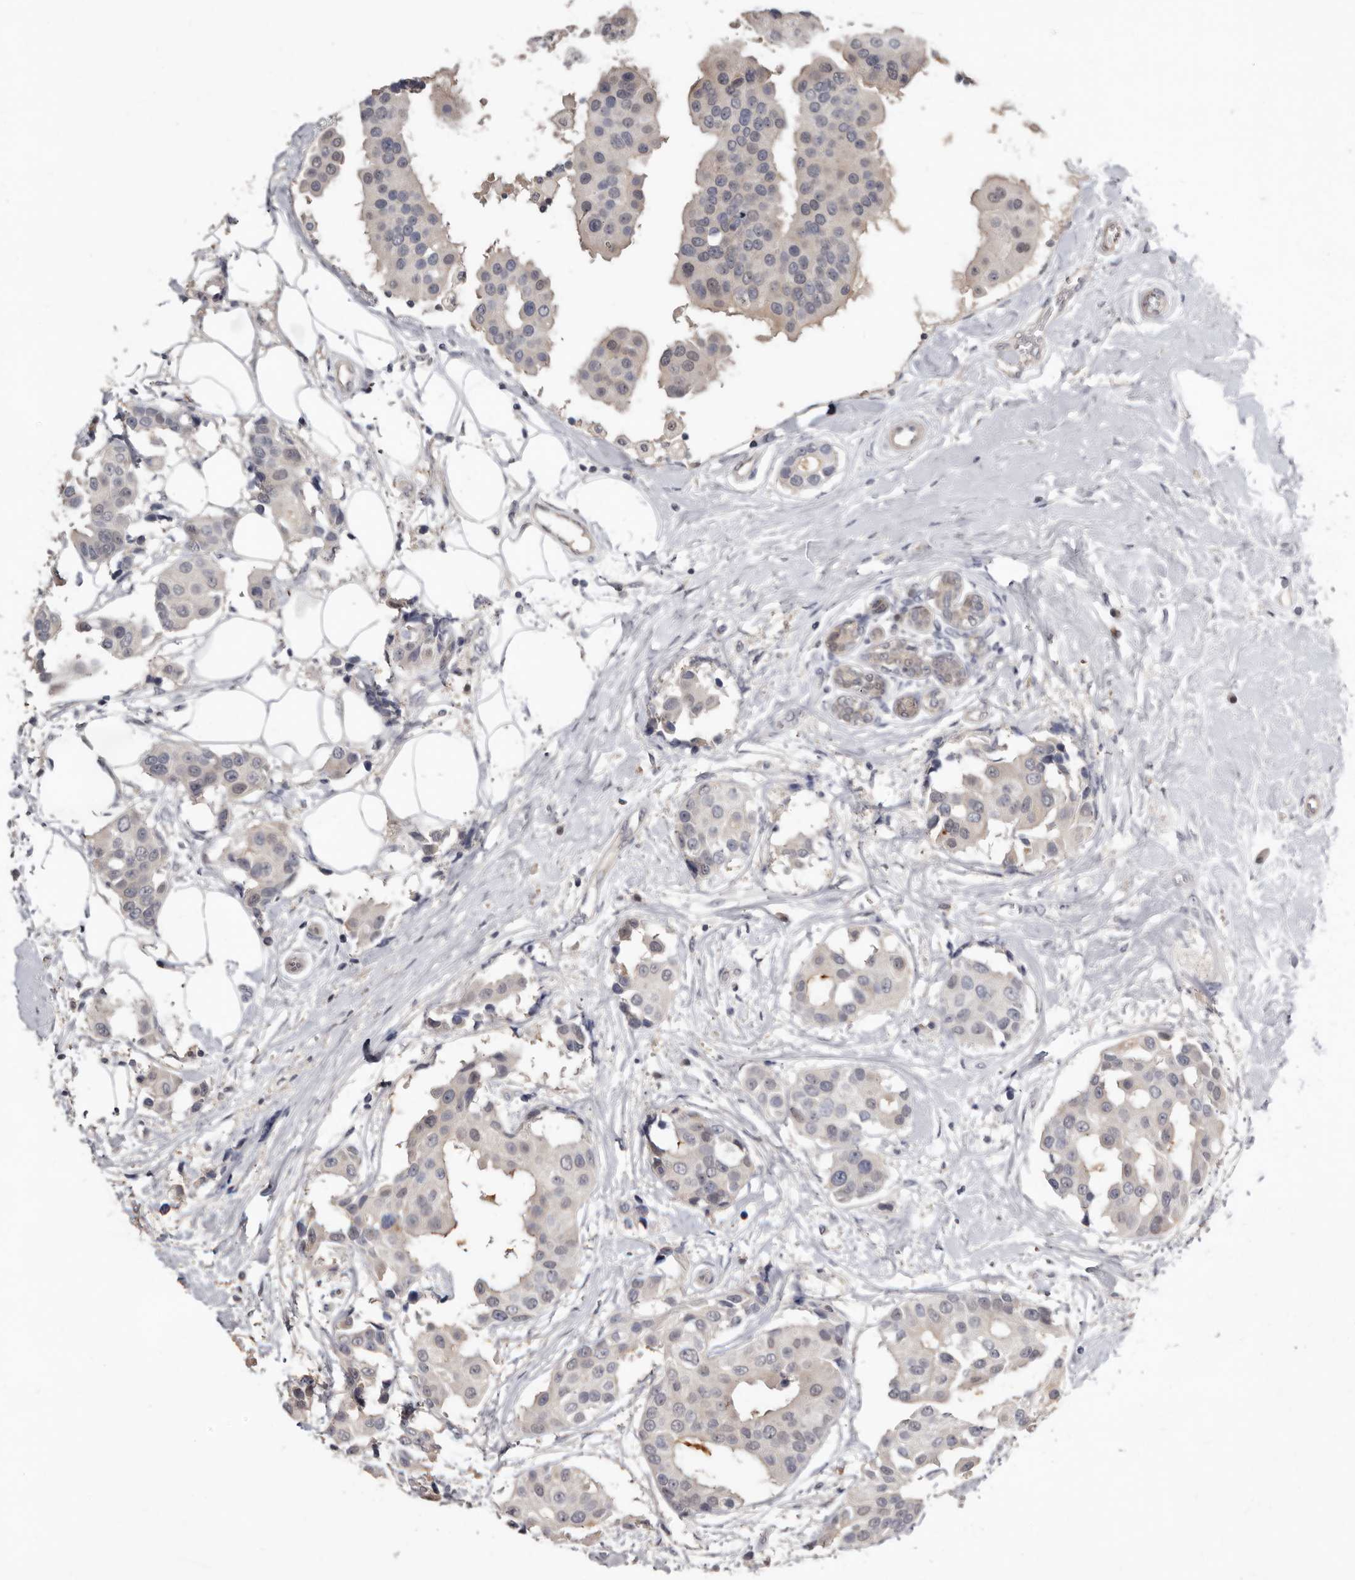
{"staining": {"intensity": "negative", "quantity": "none", "location": "none"}, "tissue": "breast cancer", "cell_type": "Tumor cells", "image_type": "cancer", "snomed": [{"axis": "morphology", "description": "Normal tissue, NOS"}, {"axis": "morphology", "description": "Duct carcinoma"}, {"axis": "topography", "description": "Breast"}], "caption": "Tumor cells are negative for protein expression in human breast cancer (intraductal carcinoma).", "gene": "RBKS", "patient": {"sex": "female", "age": 39}}